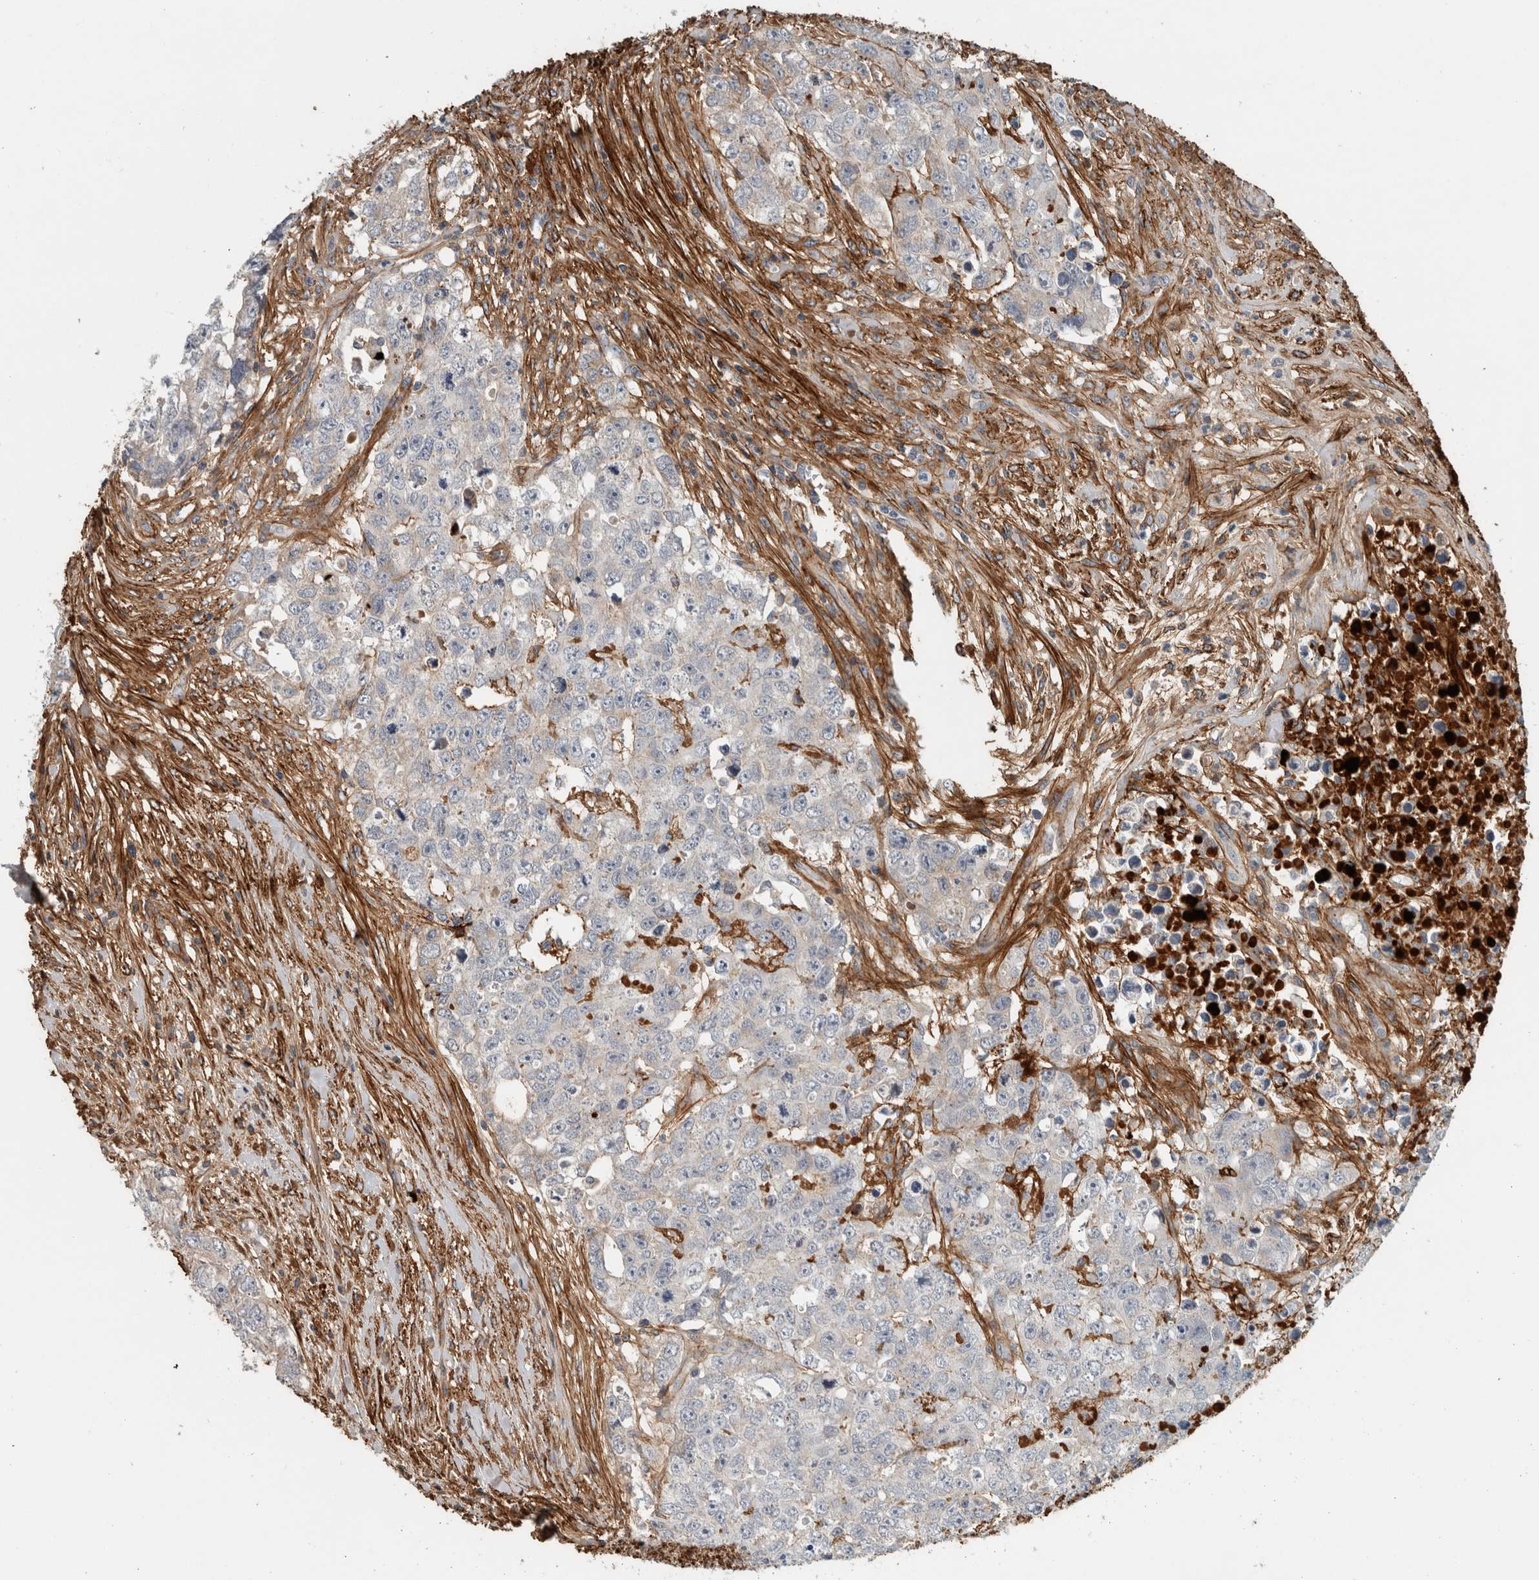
{"staining": {"intensity": "weak", "quantity": "<25%", "location": "cytoplasmic/membranous"}, "tissue": "testis cancer", "cell_type": "Tumor cells", "image_type": "cancer", "snomed": [{"axis": "morphology", "description": "Carcinoma, Embryonal, NOS"}, {"axis": "topography", "description": "Testis"}], "caption": "An image of human testis embryonal carcinoma is negative for staining in tumor cells.", "gene": "FN1", "patient": {"sex": "male", "age": 28}}